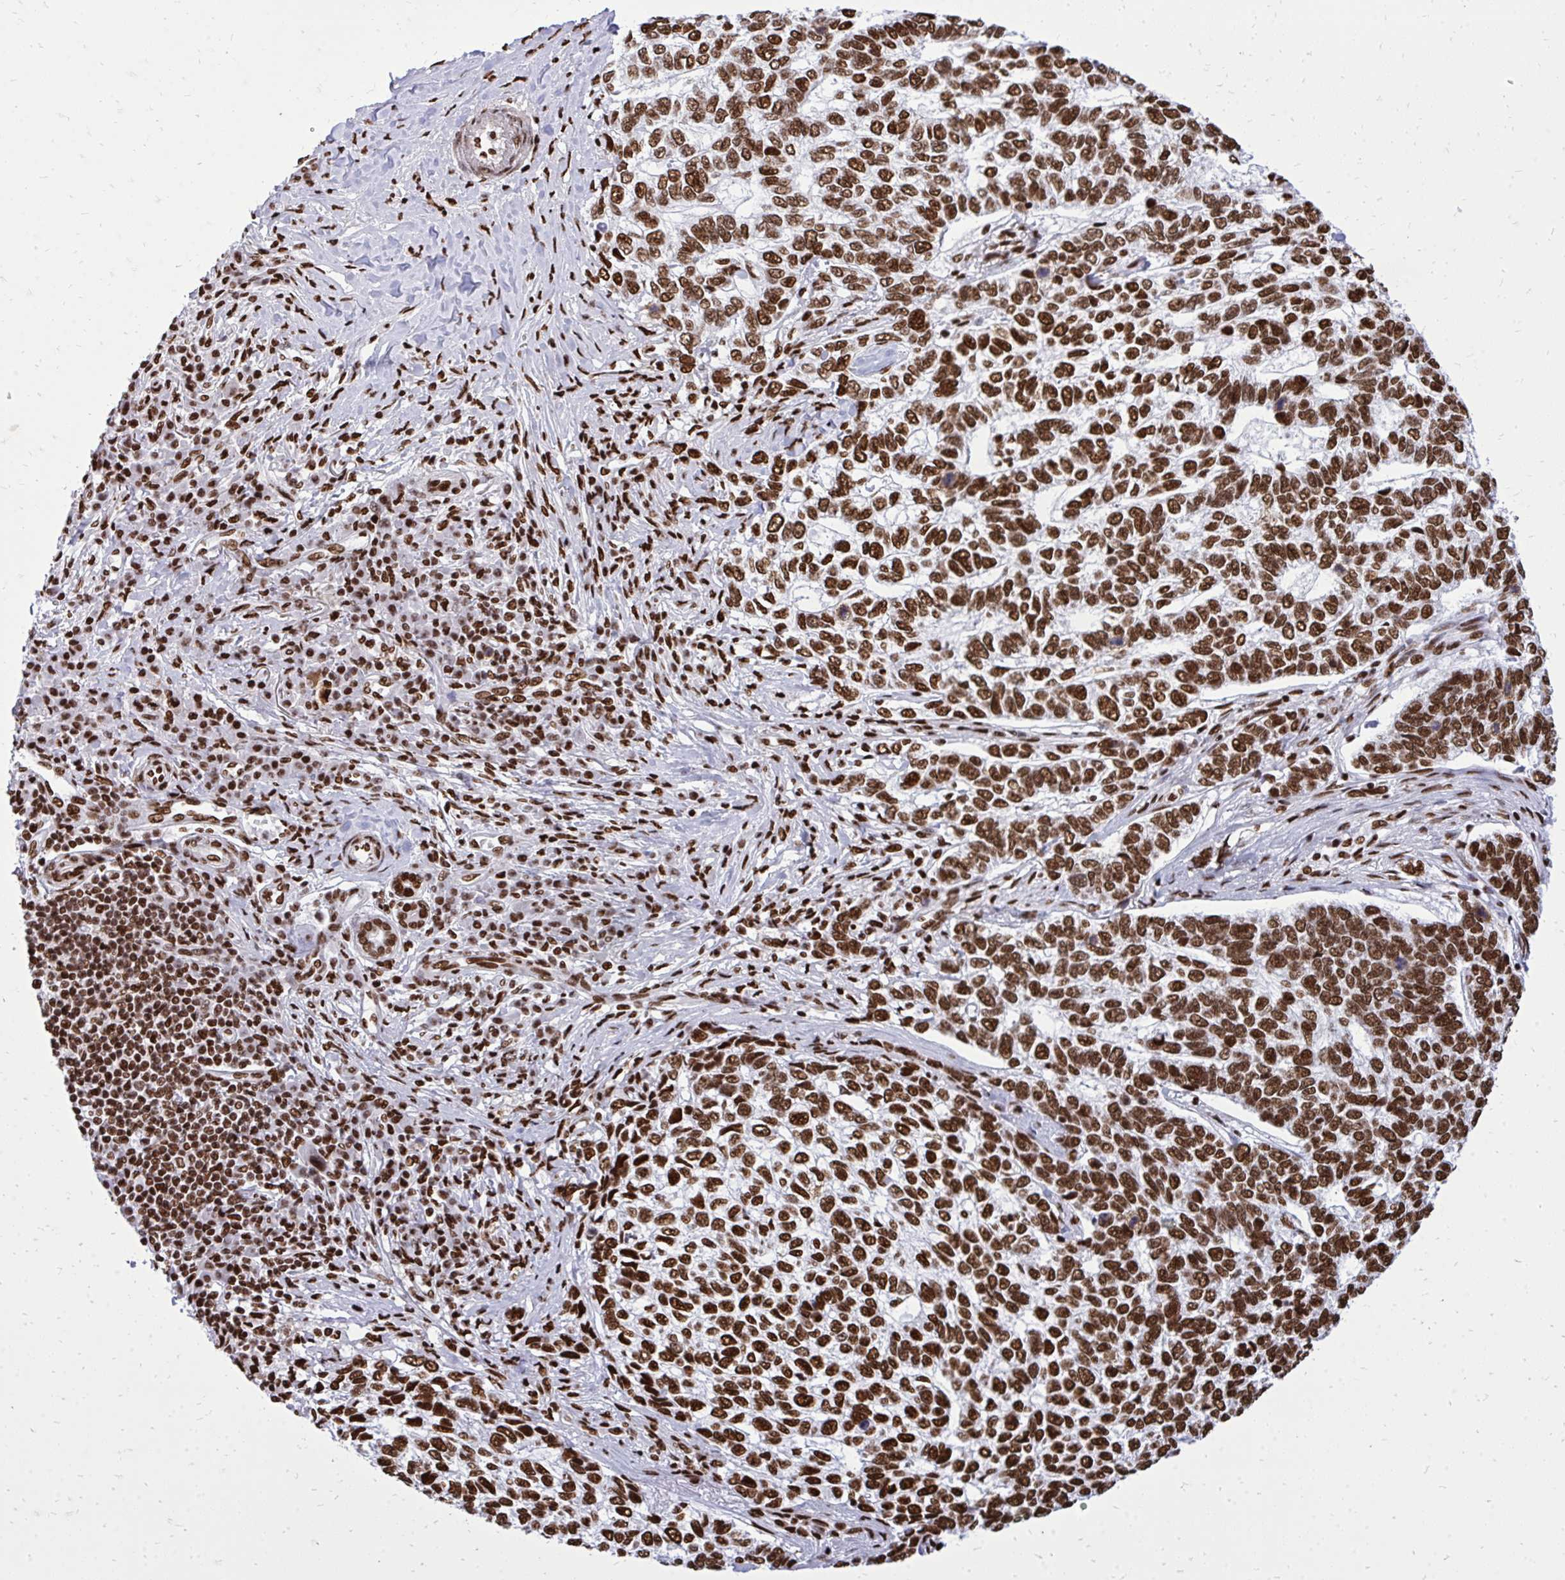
{"staining": {"intensity": "strong", "quantity": ">75%", "location": "nuclear"}, "tissue": "skin cancer", "cell_type": "Tumor cells", "image_type": "cancer", "snomed": [{"axis": "morphology", "description": "Basal cell carcinoma"}, {"axis": "topography", "description": "Skin"}], "caption": "Approximately >75% of tumor cells in human skin cancer display strong nuclear protein positivity as visualized by brown immunohistochemical staining.", "gene": "TBL1Y", "patient": {"sex": "female", "age": 65}}